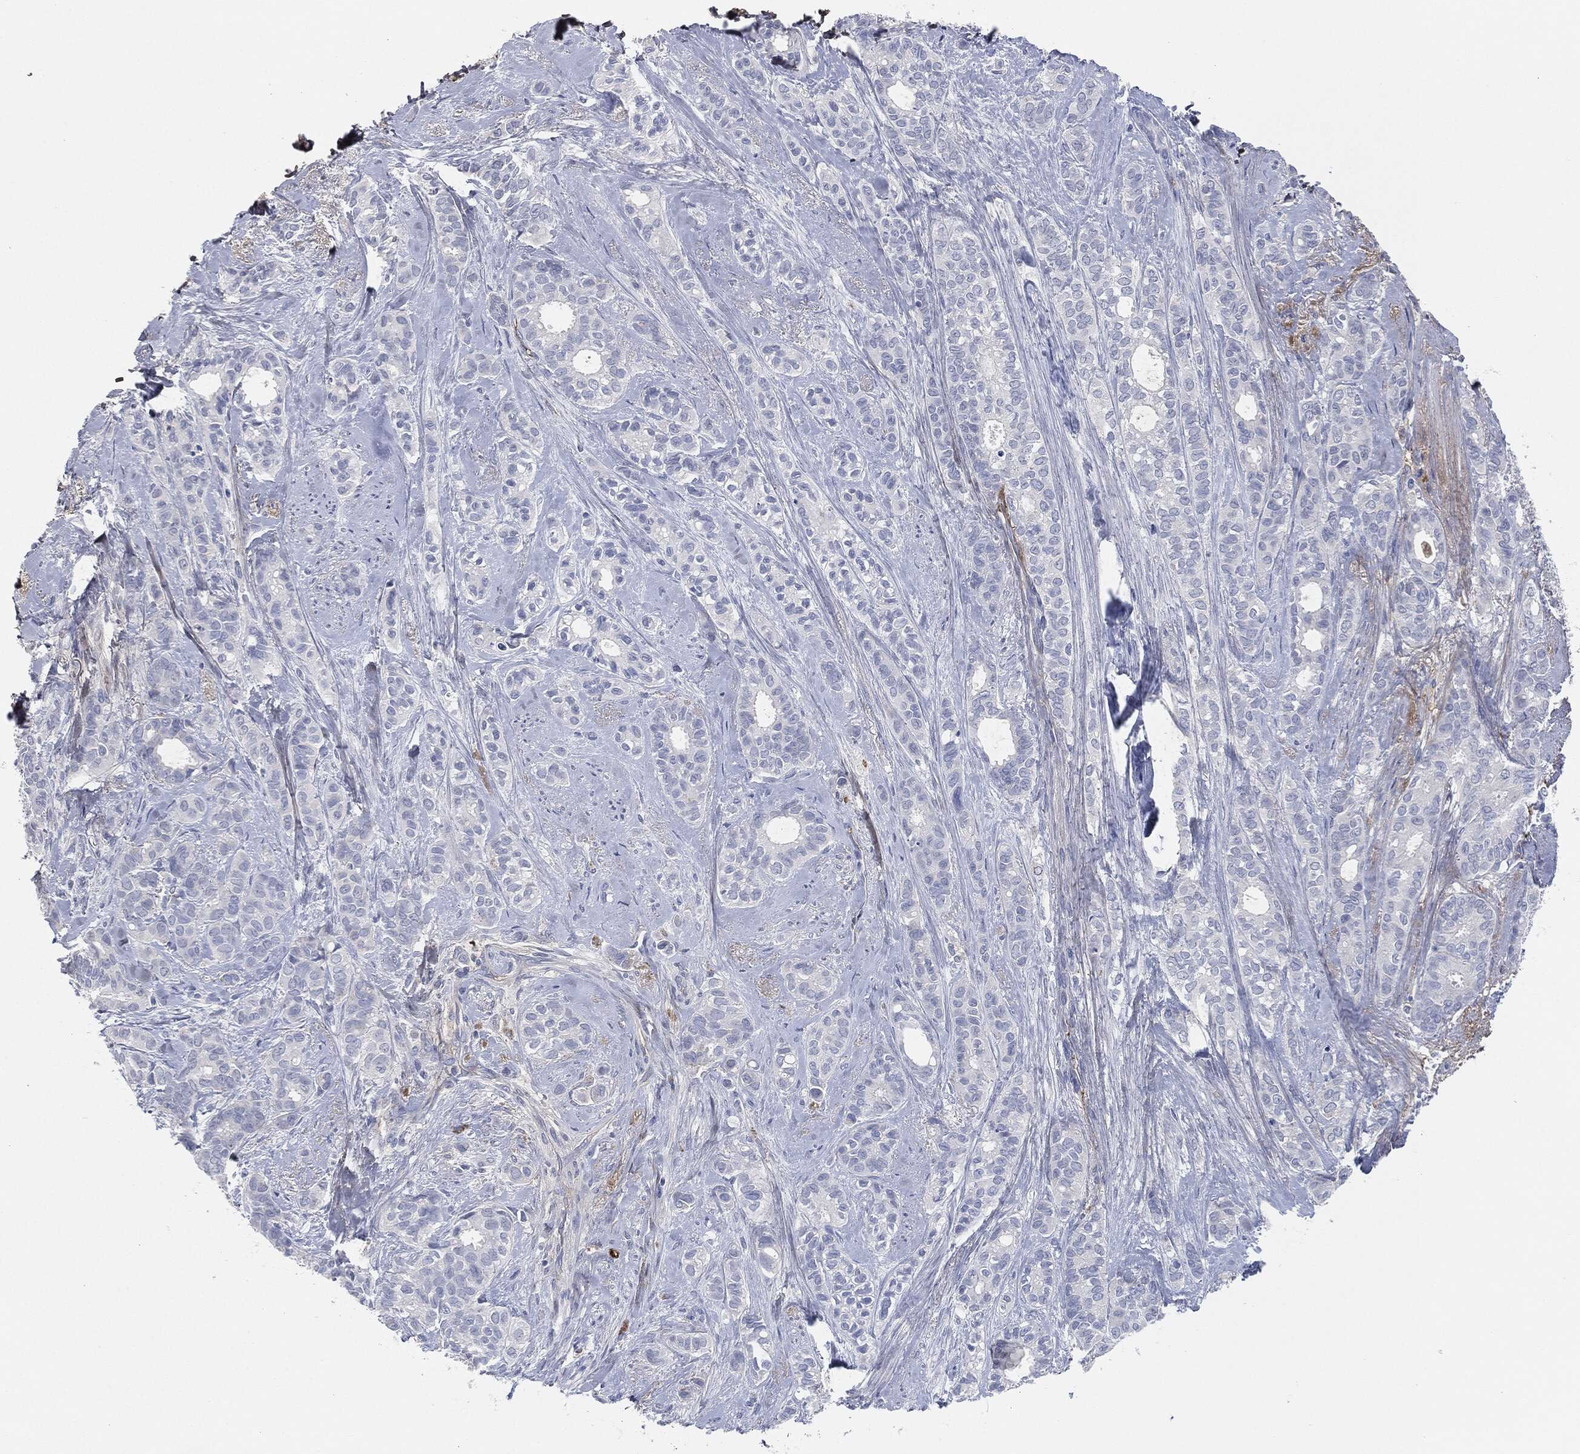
{"staining": {"intensity": "negative", "quantity": "none", "location": "none"}, "tissue": "breast cancer", "cell_type": "Tumor cells", "image_type": "cancer", "snomed": [{"axis": "morphology", "description": "Duct carcinoma"}, {"axis": "topography", "description": "Breast"}], "caption": "Breast cancer (infiltrating ductal carcinoma) stained for a protein using IHC displays no staining tumor cells.", "gene": "APOB", "patient": {"sex": "female", "age": 71}}